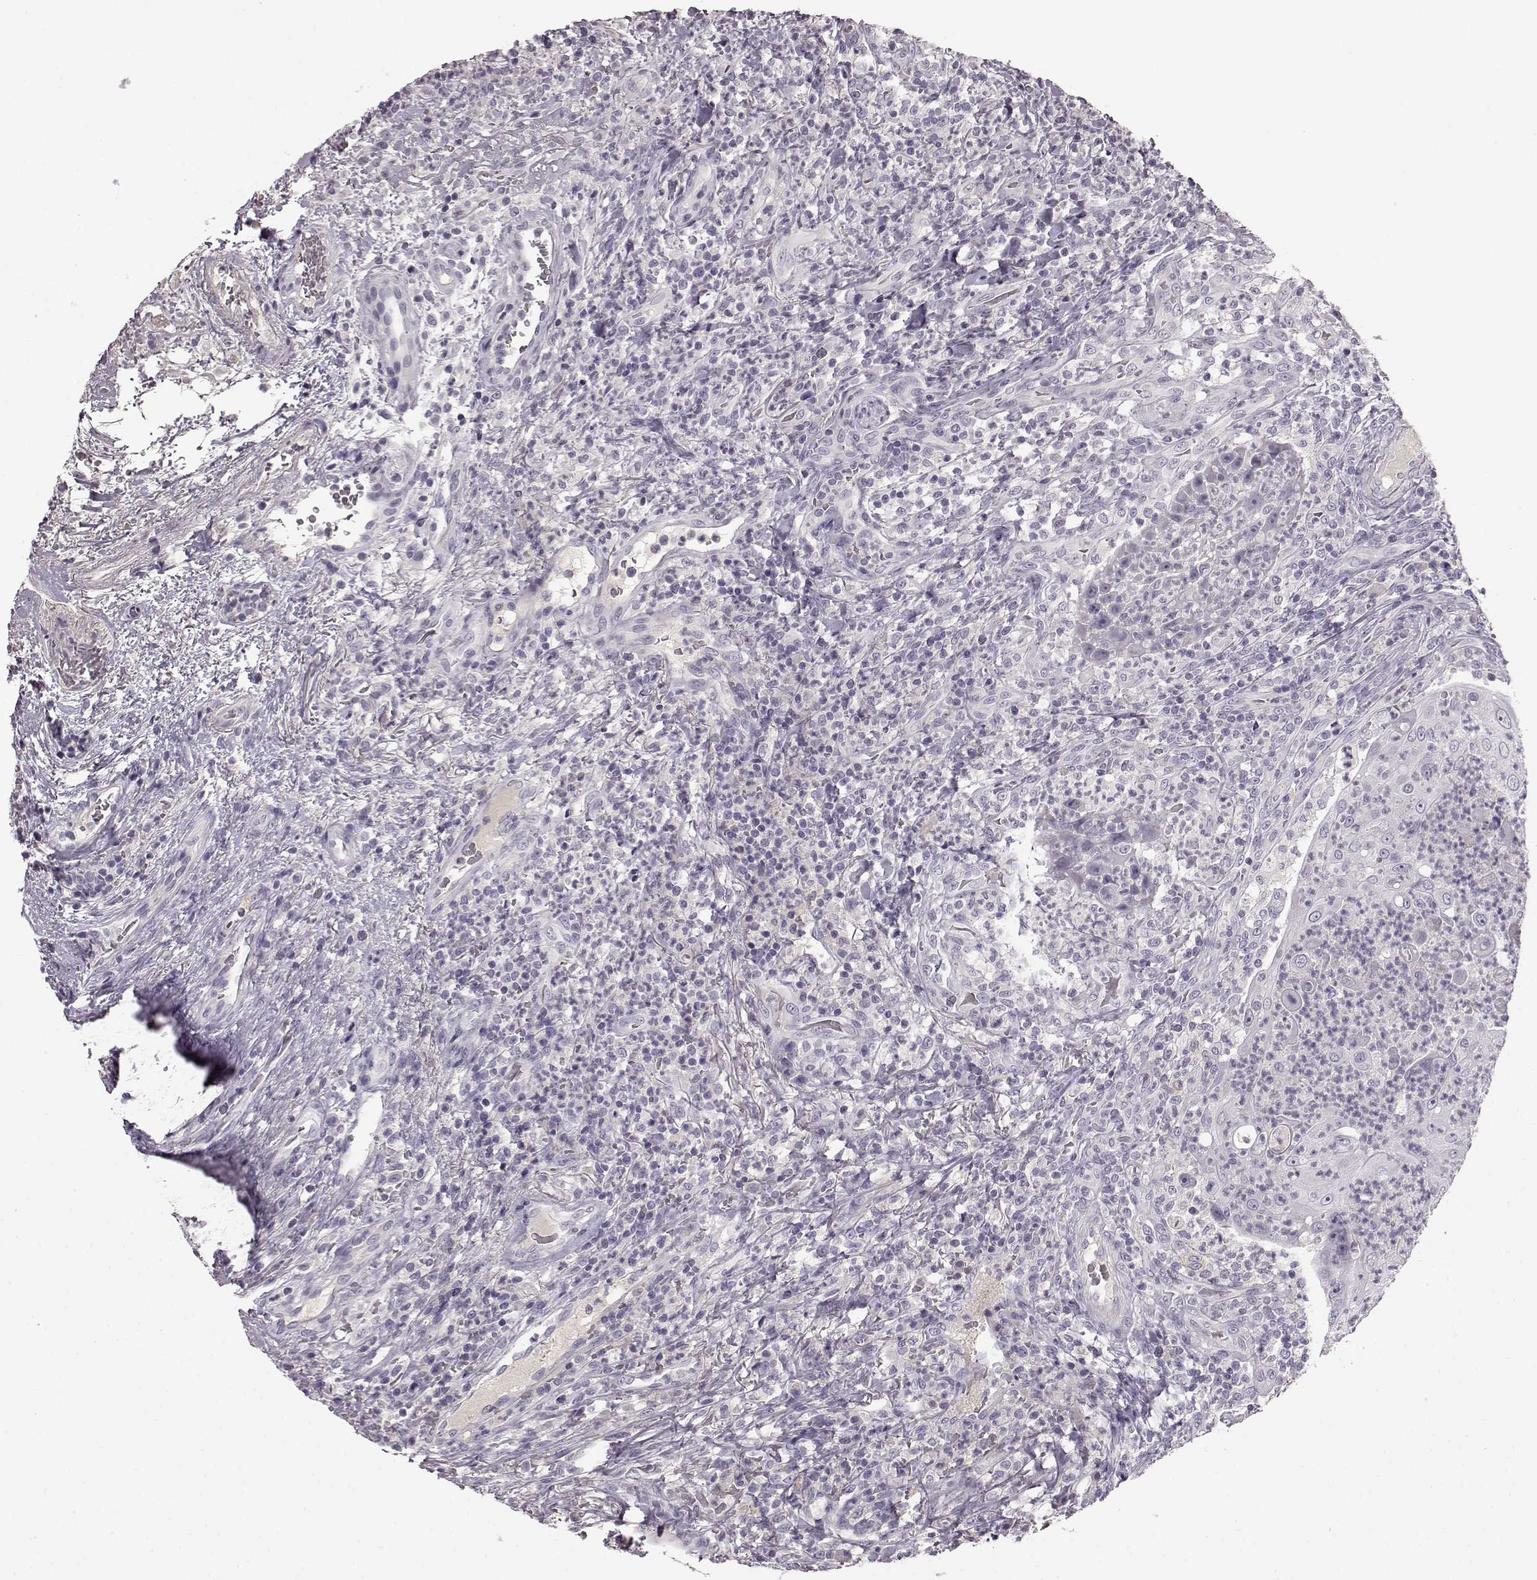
{"staining": {"intensity": "negative", "quantity": "none", "location": "none"}, "tissue": "head and neck cancer", "cell_type": "Tumor cells", "image_type": "cancer", "snomed": [{"axis": "morphology", "description": "Squamous cell carcinoma, NOS"}, {"axis": "topography", "description": "Head-Neck"}], "caption": "Human head and neck cancer stained for a protein using immunohistochemistry (IHC) exhibits no staining in tumor cells.", "gene": "KRT85", "patient": {"sex": "male", "age": 69}}